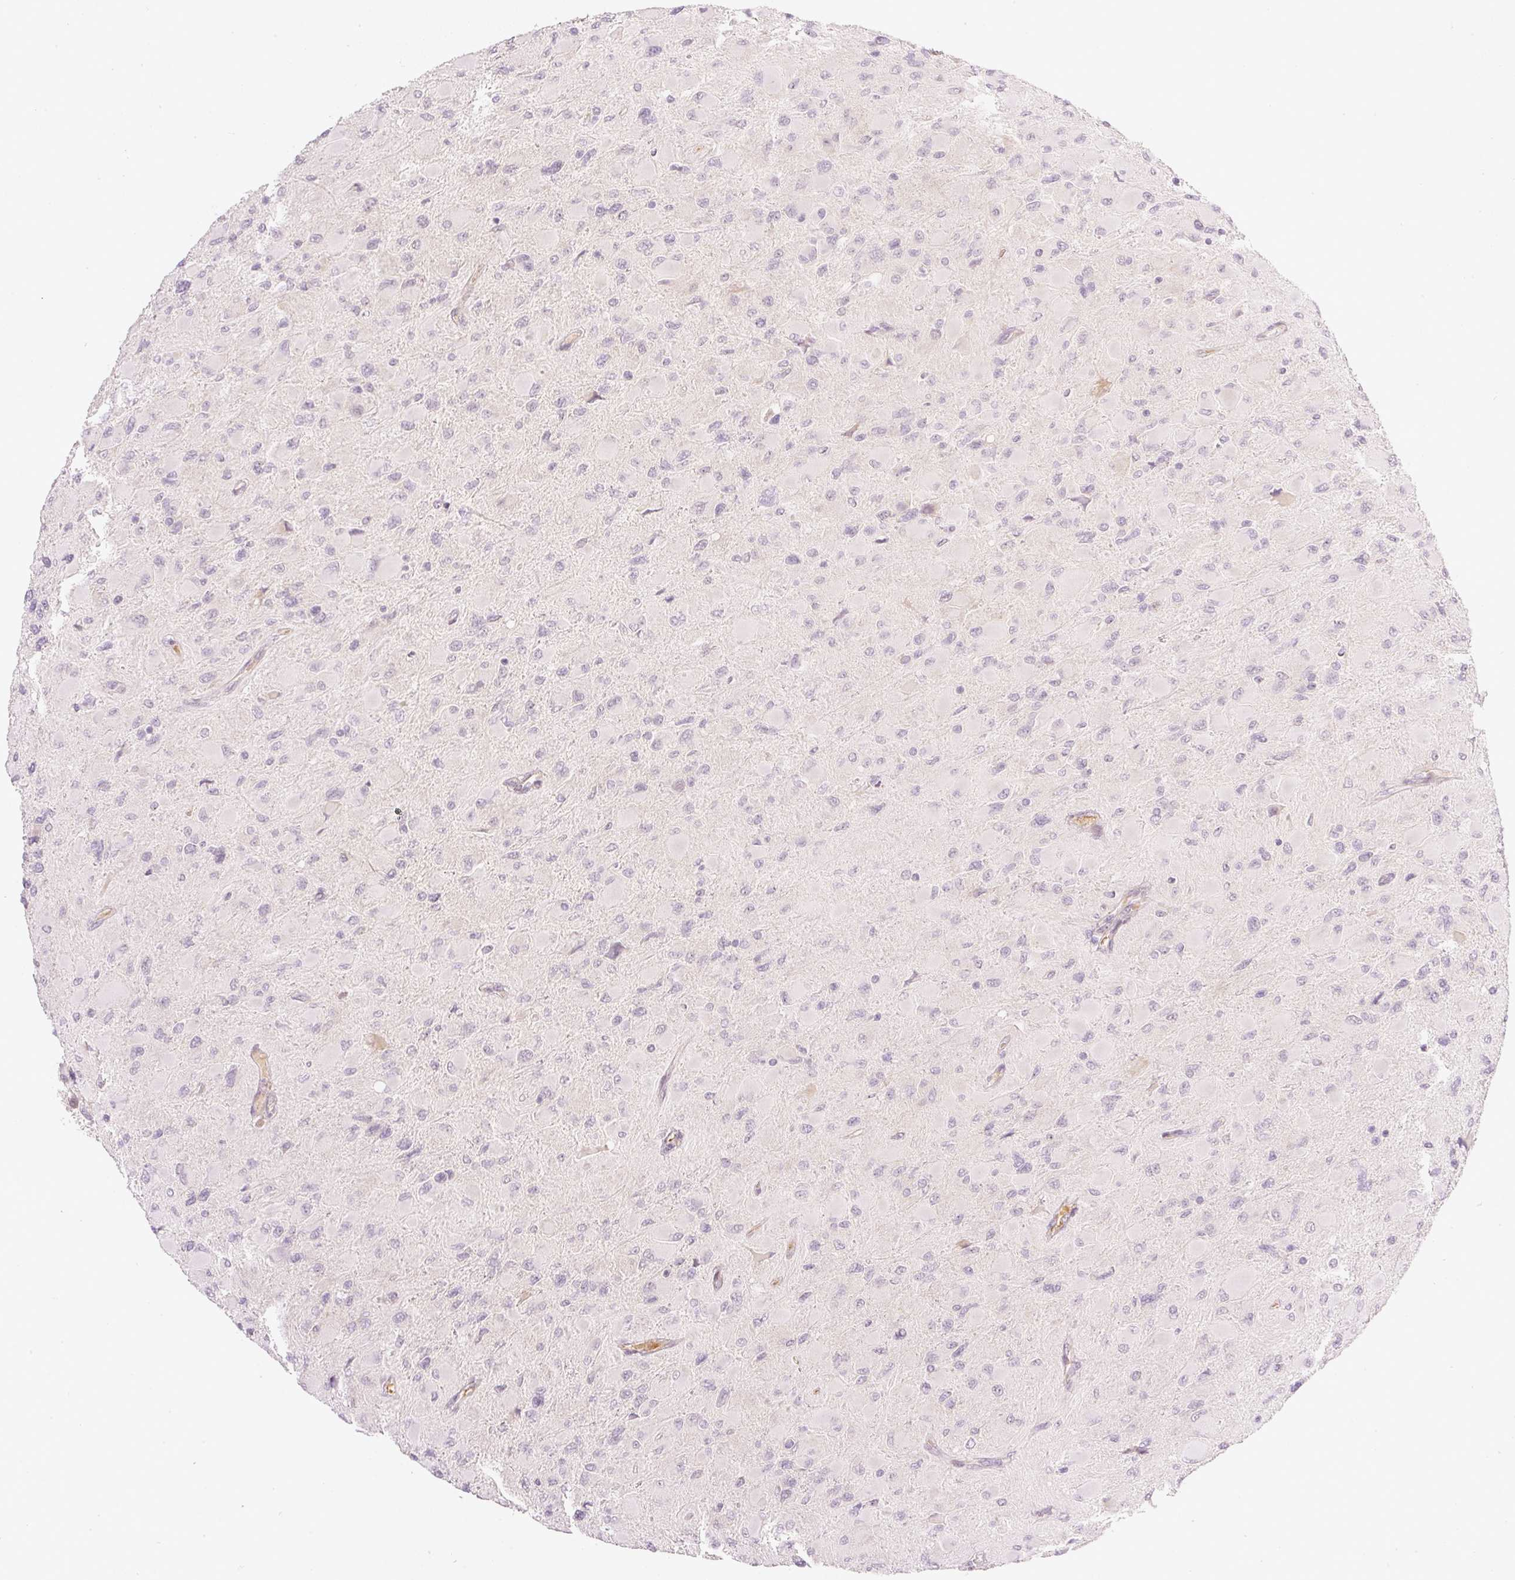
{"staining": {"intensity": "negative", "quantity": "none", "location": "none"}, "tissue": "glioma", "cell_type": "Tumor cells", "image_type": "cancer", "snomed": [{"axis": "morphology", "description": "Glioma, malignant, High grade"}, {"axis": "topography", "description": "Cerebral cortex"}], "caption": "High magnification brightfield microscopy of glioma stained with DAB (brown) and counterstained with hematoxylin (blue): tumor cells show no significant positivity.", "gene": "AAR2", "patient": {"sex": "female", "age": 36}}